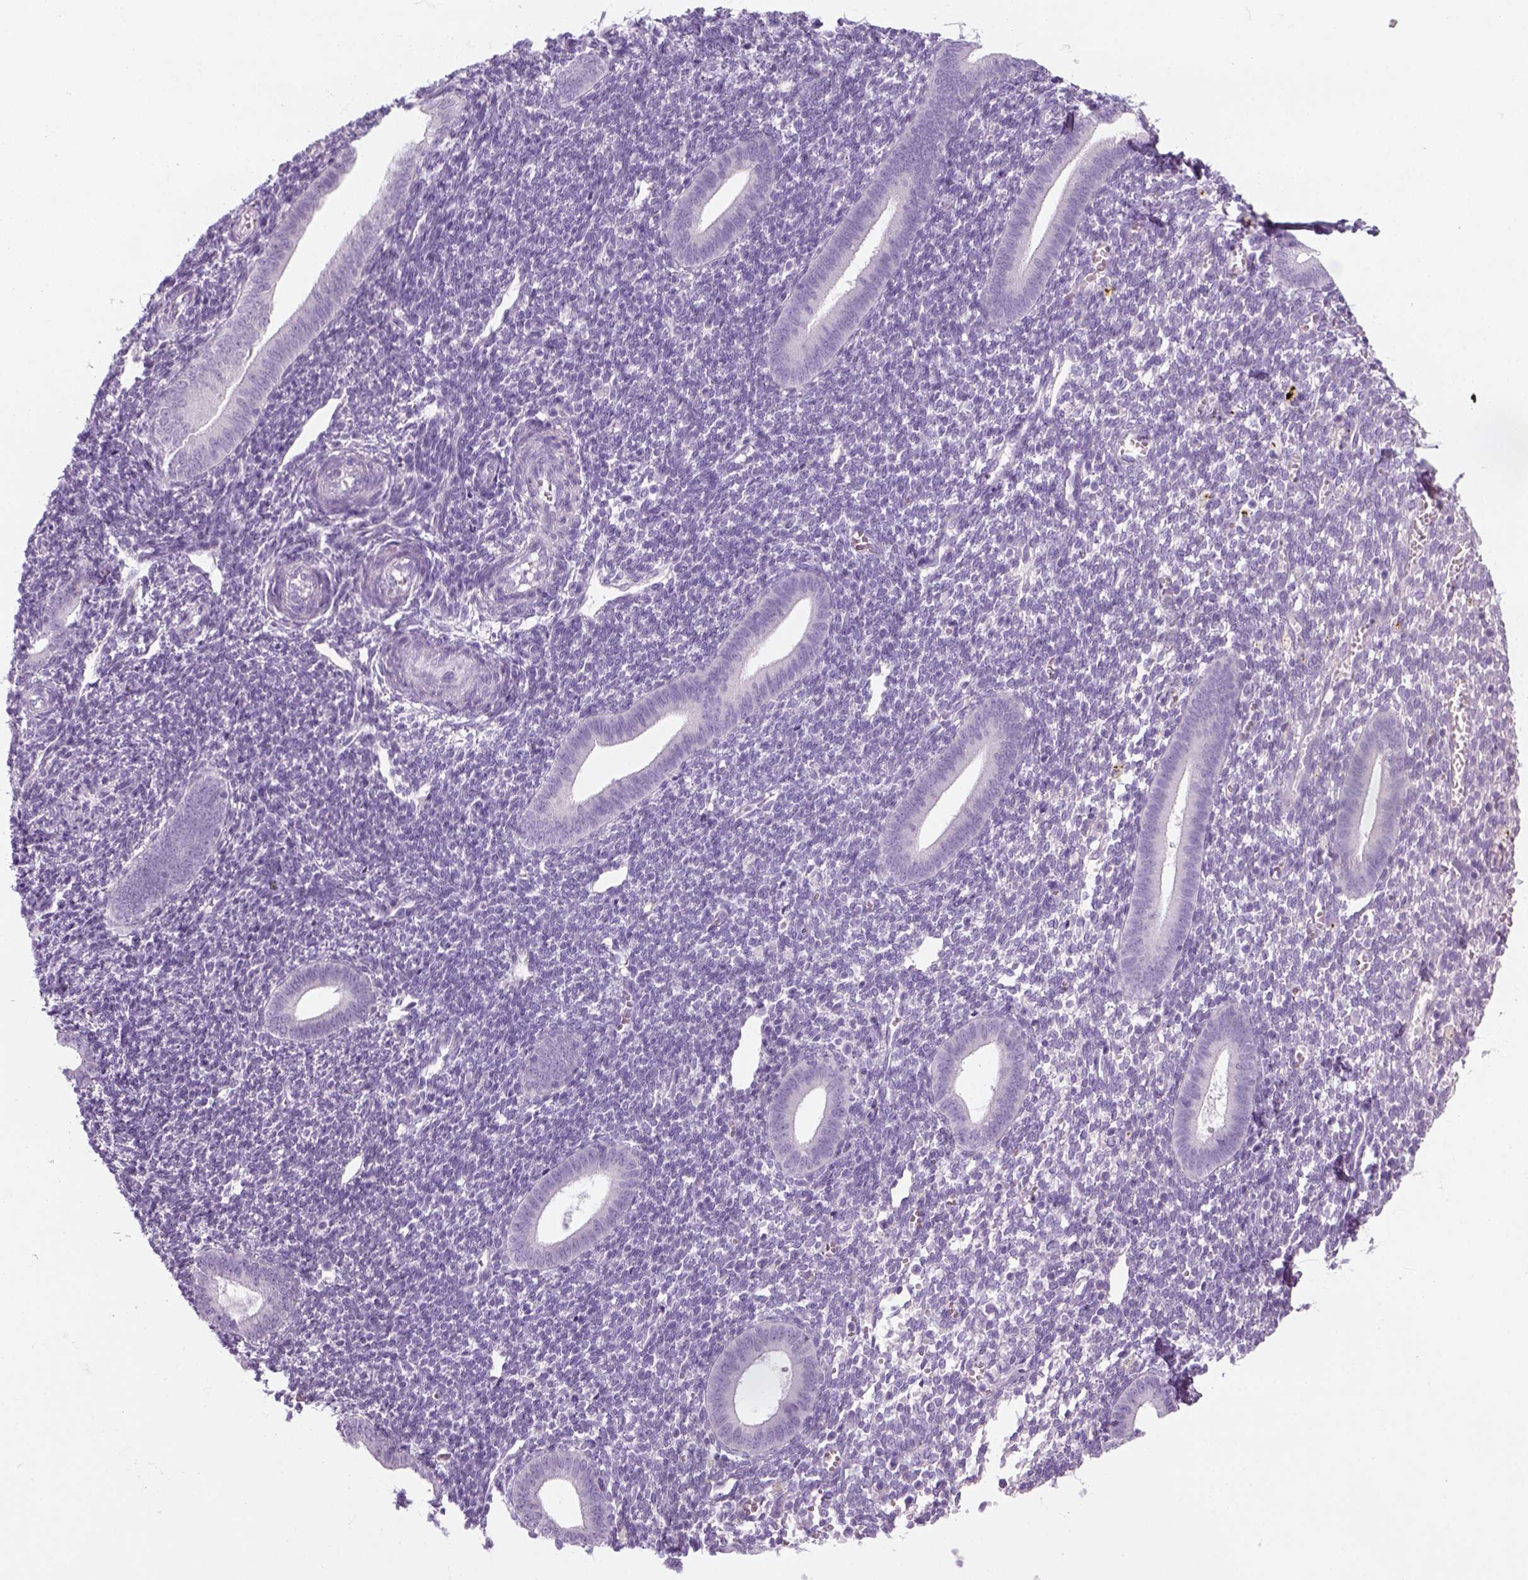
{"staining": {"intensity": "negative", "quantity": "none", "location": "none"}, "tissue": "endometrium", "cell_type": "Cells in endometrial stroma", "image_type": "normal", "snomed": [{"axis": "morphology", "description": "Normal tissue, NOS"}, {"axis": "topography", "description": "Endometrium"}], "caption": "A high-resolution image shows immunohistochemistry (IHC) staining of normal endometrium, which shows no significant staining in cells in endometrial stroma. Nuclei are stained in blue.", "gene": "SLC12A5", "patient": {"sex": "female", "age": 25}}